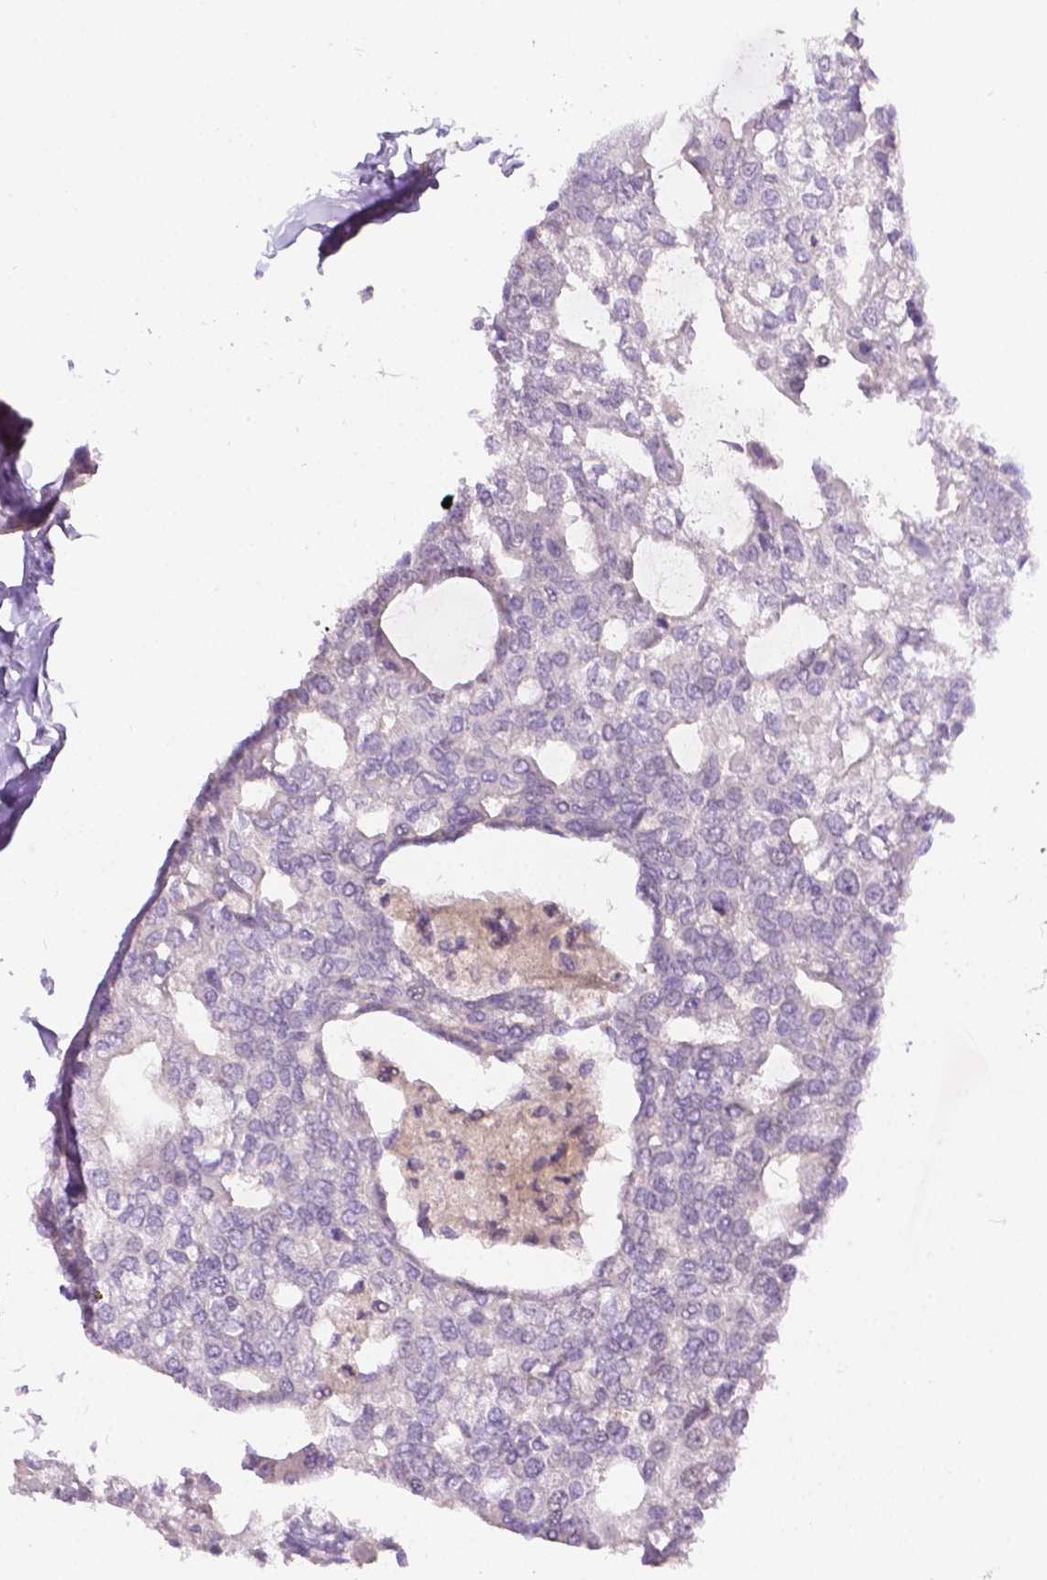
{"staining": {"intensity": "negative", "quantity": "none", "location": "none"}, "tissue": "breast cancer", "cell_type": "Tumor cells", "image_type": "cancer", "snomed": [{"axis": "morphology", "description": "Duct carcinoma"}, {"axis": "topography", "description": "Breast"}], "caption": "Breast cancer (invasive ductal carcinoma) was stained to show a protein in brown. There is no significant positivity in tumor cells.", "gene": "TNNI2", "patient": {"sex": "female", "age": 40}}